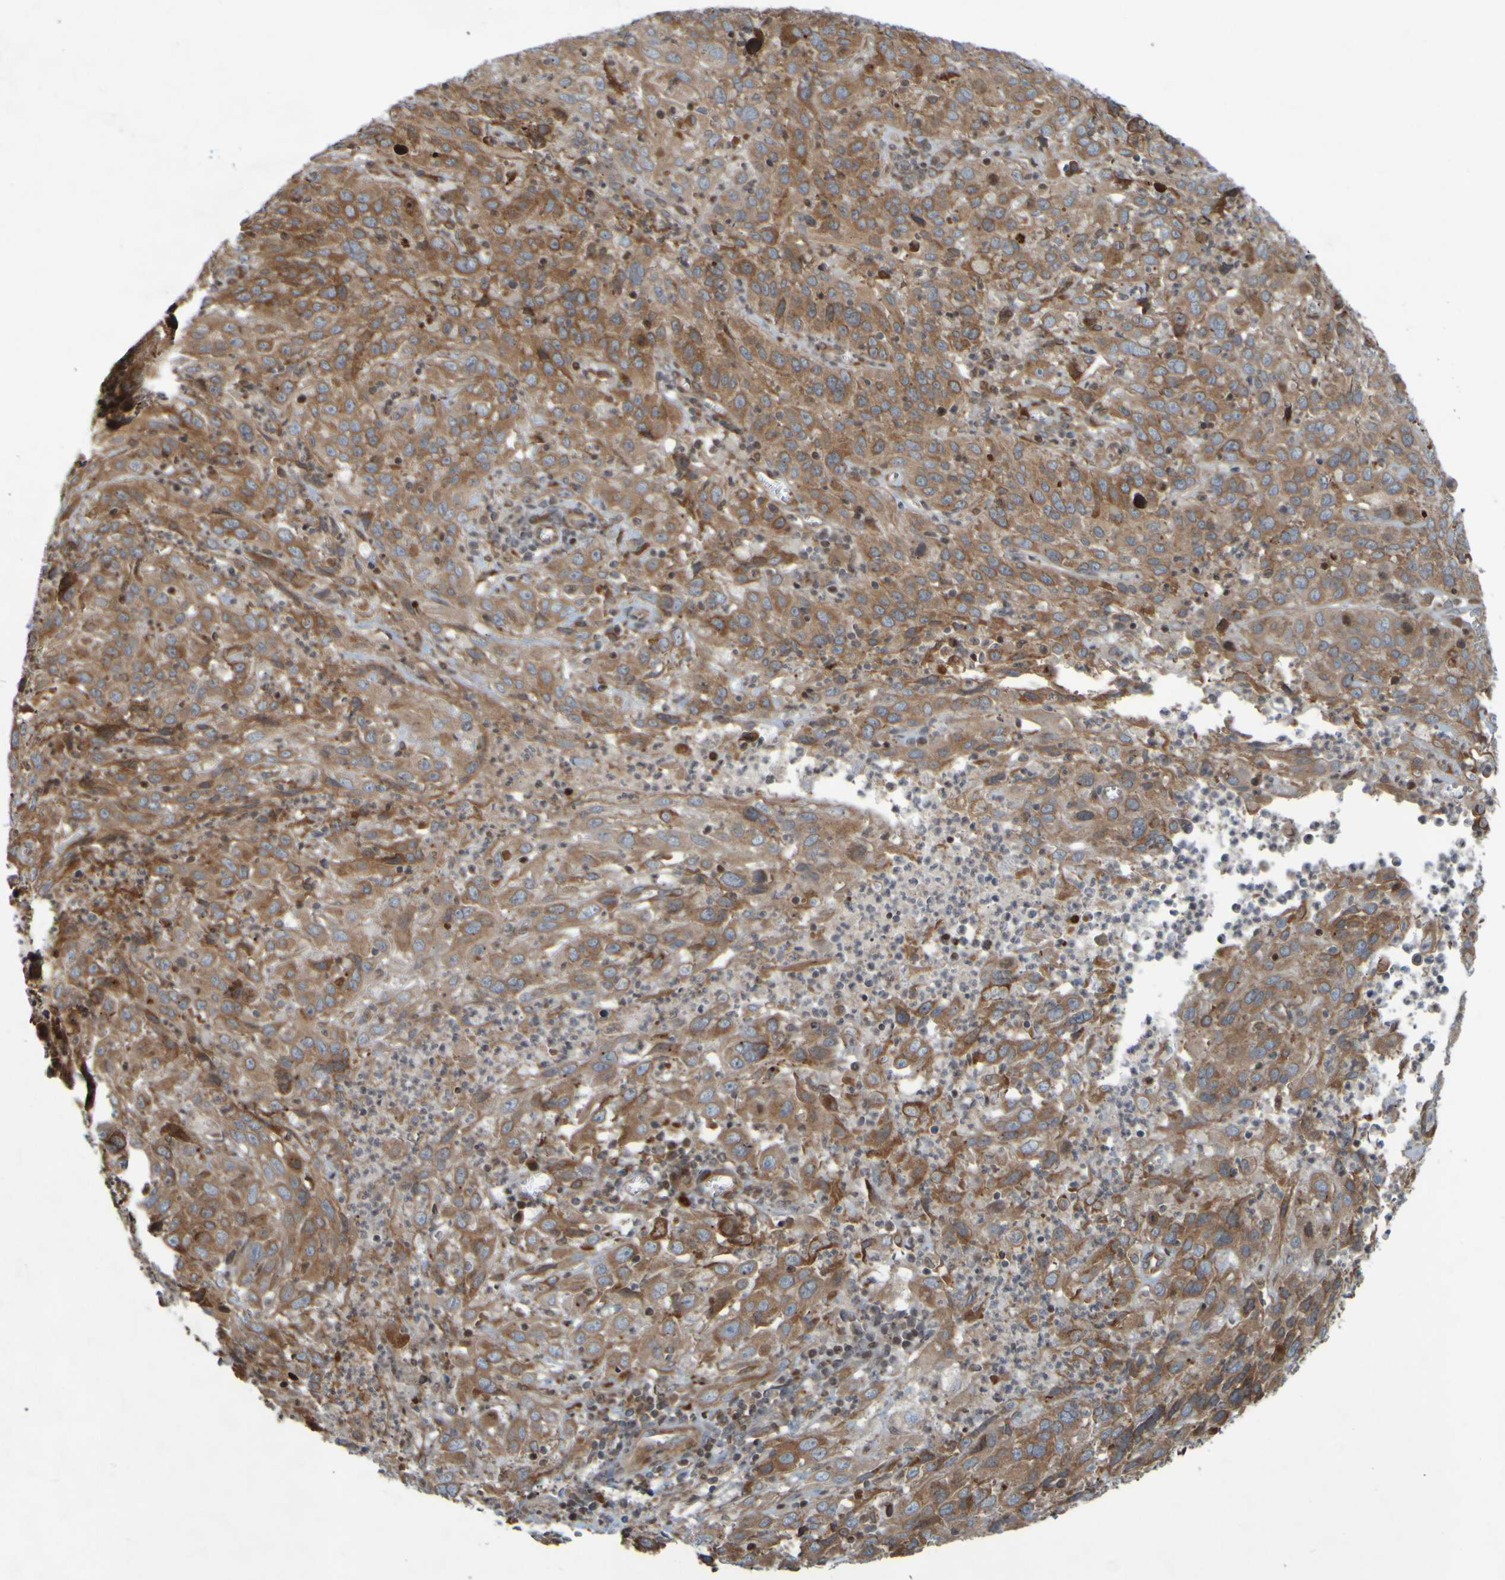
{"staining": {"intensity": "moderate", "quantity": ">75%", "location": "cytoplasmic/membranous"}, "tissue": "cervical cancer", "cell_type": "Tumor cells", "image_type": "cancer", "snomed": [{"axis": "morphology", "description": "Squamous cell carcinoma, NOS"}, {"axis": "topography", "description": "Cervix"}], "caption": "About >75% of tumor cells in human squamous cell carcinoma (cervical) show moderate cytoplasmic/membranous protein positivity as visualized by brown immunohistochemical staining.", "gene": "GUCY1A1", "patient": {"sex": "female", "age": 32}}